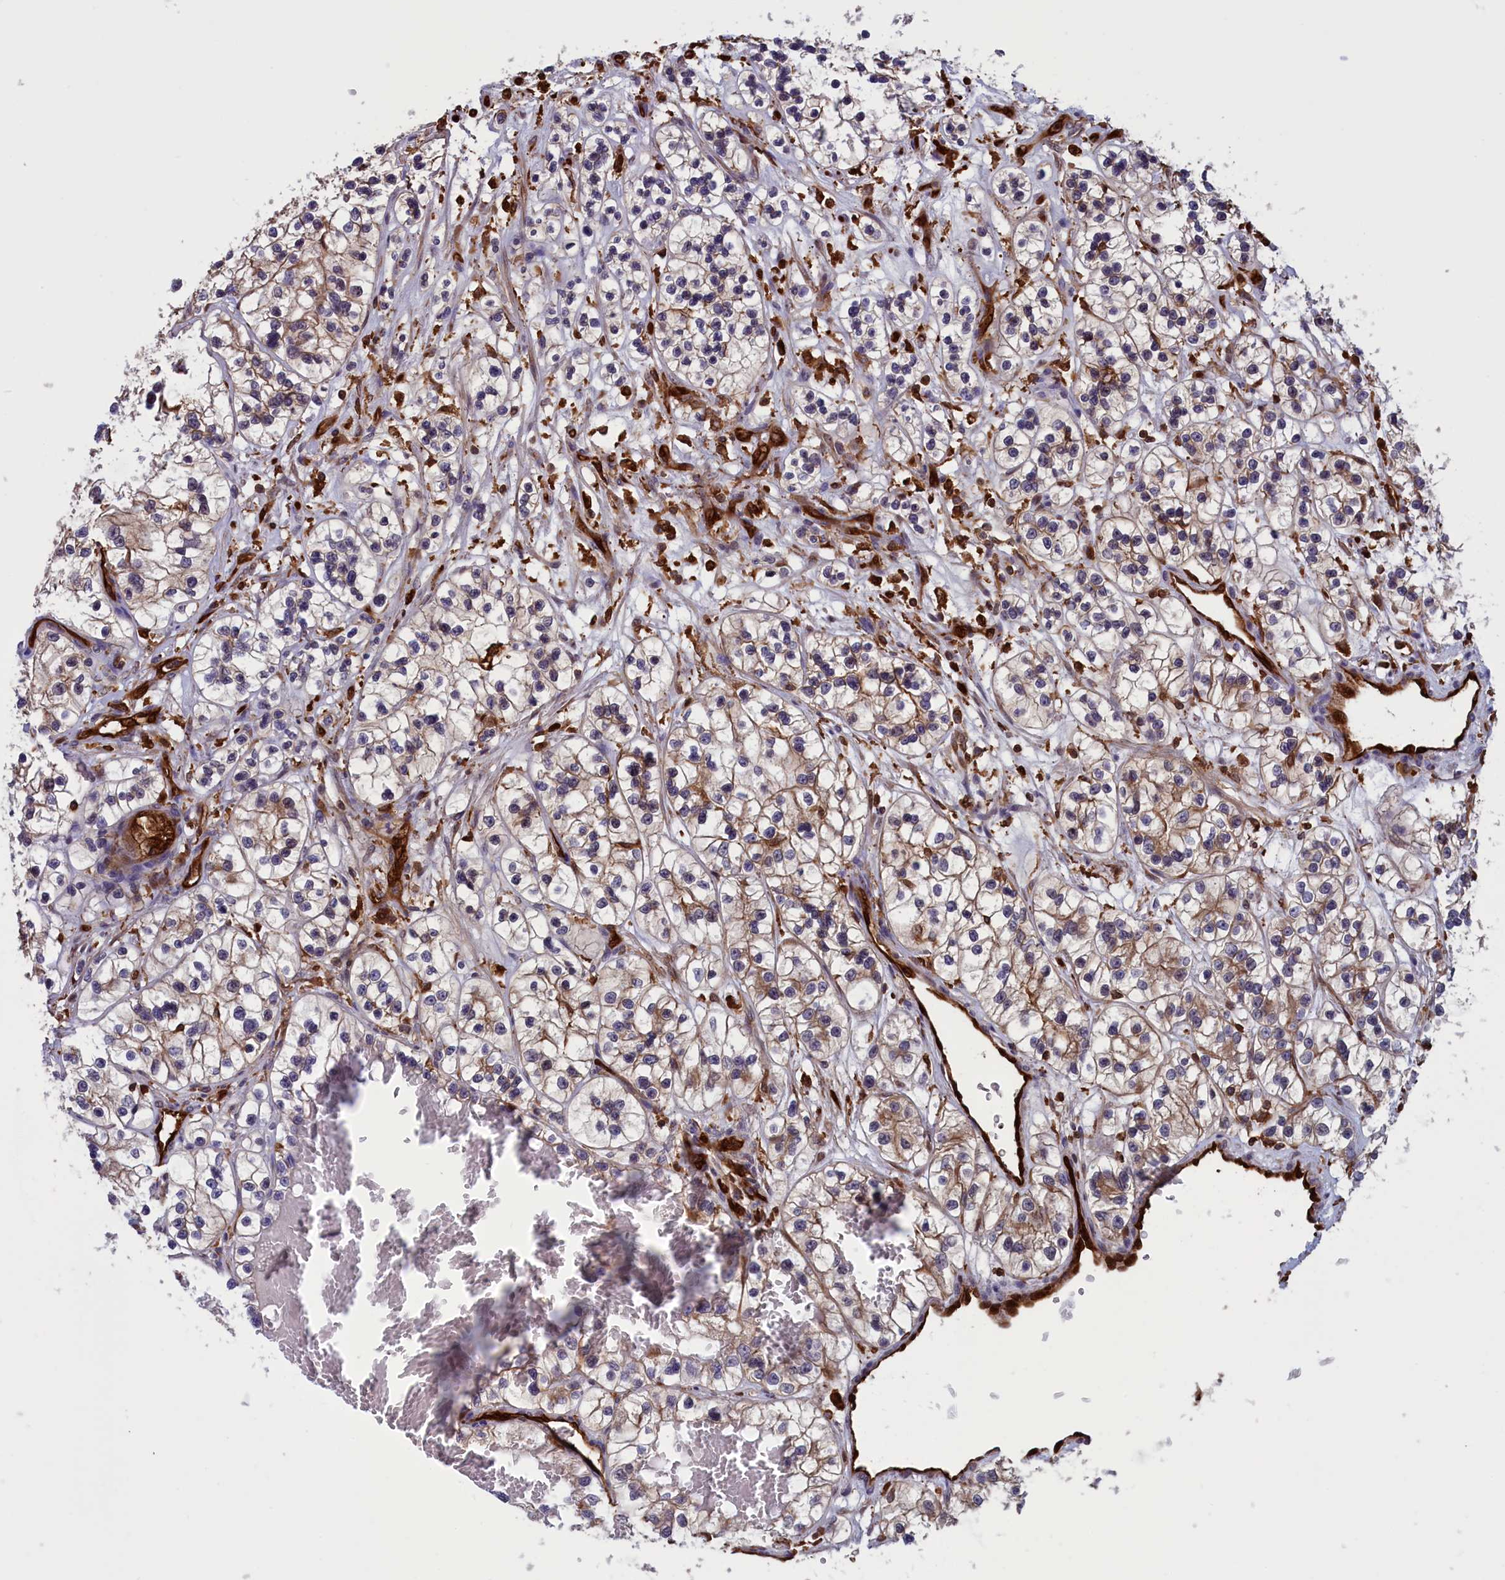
{"staining": {"intensity": "weak", "quantity": ">75%", "location": "cytoplasmic/membranous"}, "tissue": "renal cancer", "cell_type": "Tumor cells", "image_type": "cancer", "snomed": [{"axis": "morphology", "description": "Adenocarcinoma, NOS"}, {"axis": "topography", "description": "Kidney"}], "caption": "Immunohistochemical staining of human renal cancer (adenocarcinoma) displays weak cytoplasmic/membranous protein expression in approximately >75% of tumor cells.", "gene": "ARHGAP18", "patient": {"sex": "female", "age": 57}}